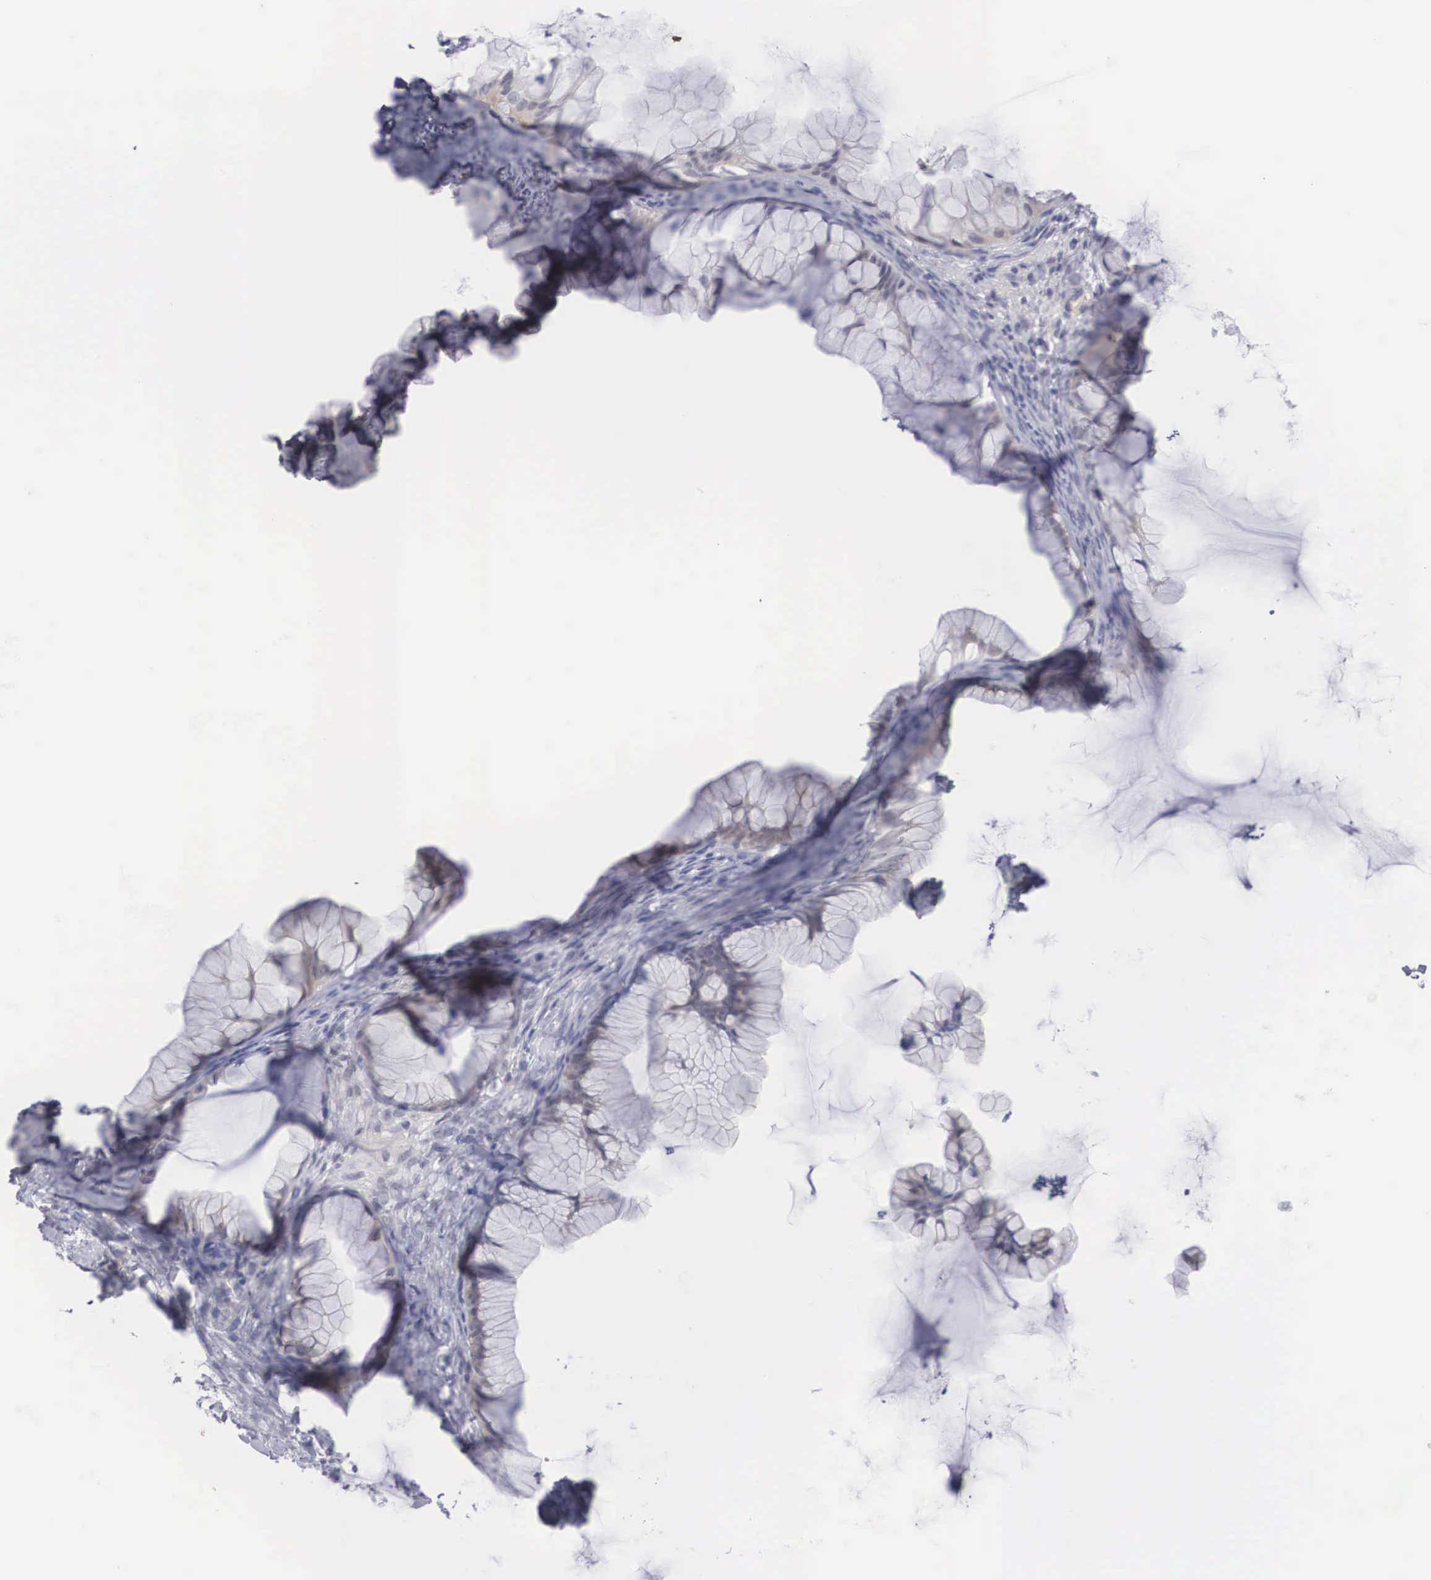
{"staining": {"intensity": "weak", "quantity": "<25%", "location": "cytoplasmic/membranous,nuclear"}, "tissue": "ovarian cancer", "cell_type": "Tumor cells", "image_type": "cancer", "snomed": [{"axis": "morphology", "description": "Cystadenocarcinoma, mucinous, NOS"}, {"axis": "topography", "description": "Ovary"}], "caption": "Tumor cells show no significant positivity in ovarian cancer (mucinous cystadenocarcinoma).", "gene": "RBPJ", "patient": {"sex": "female", "age": 41}}